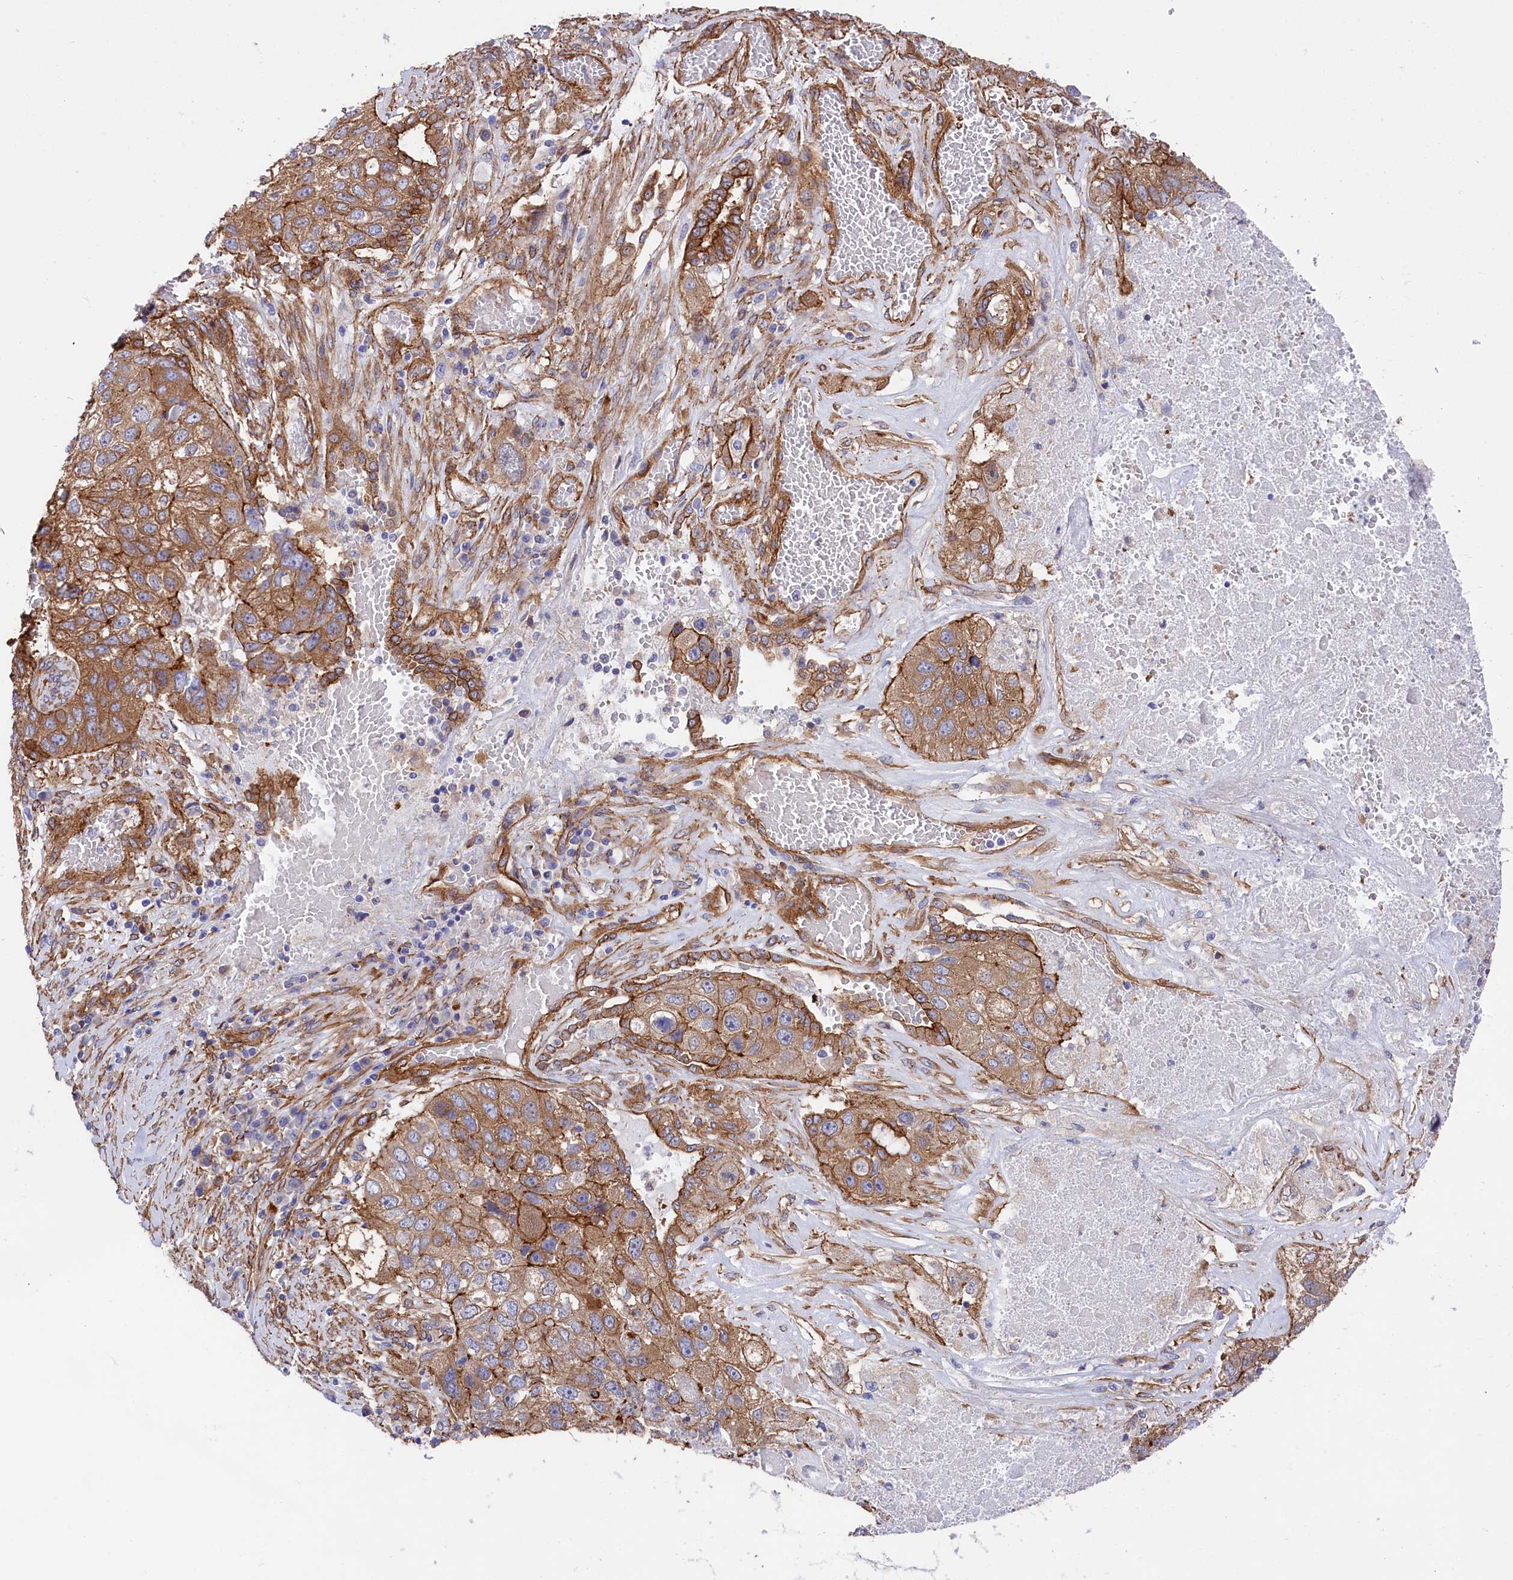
{"staining": {"intensity": "moderate", "quantity": ">75%", "location": "cytoplasmic/membranous"}, "tissue": "lung cancer", "cell_type": "Tumor cells", "image_type": "cancer", "snomed": [{"axis": "morphology", "description": "Squamous cell carcinoma, NOS"}, {"axis": "topography", "description": "Lung"}], "caption": "A photomicrograph showing moderate cytoplasmic/membranous expression in about >75% of tumor cells in lung cancer (squamous cell carcinoma), as visualized by brown immunohistochemical staining.", "gene": "TNKS1BP1", "patient": {"sex": "male", "age": 61}}